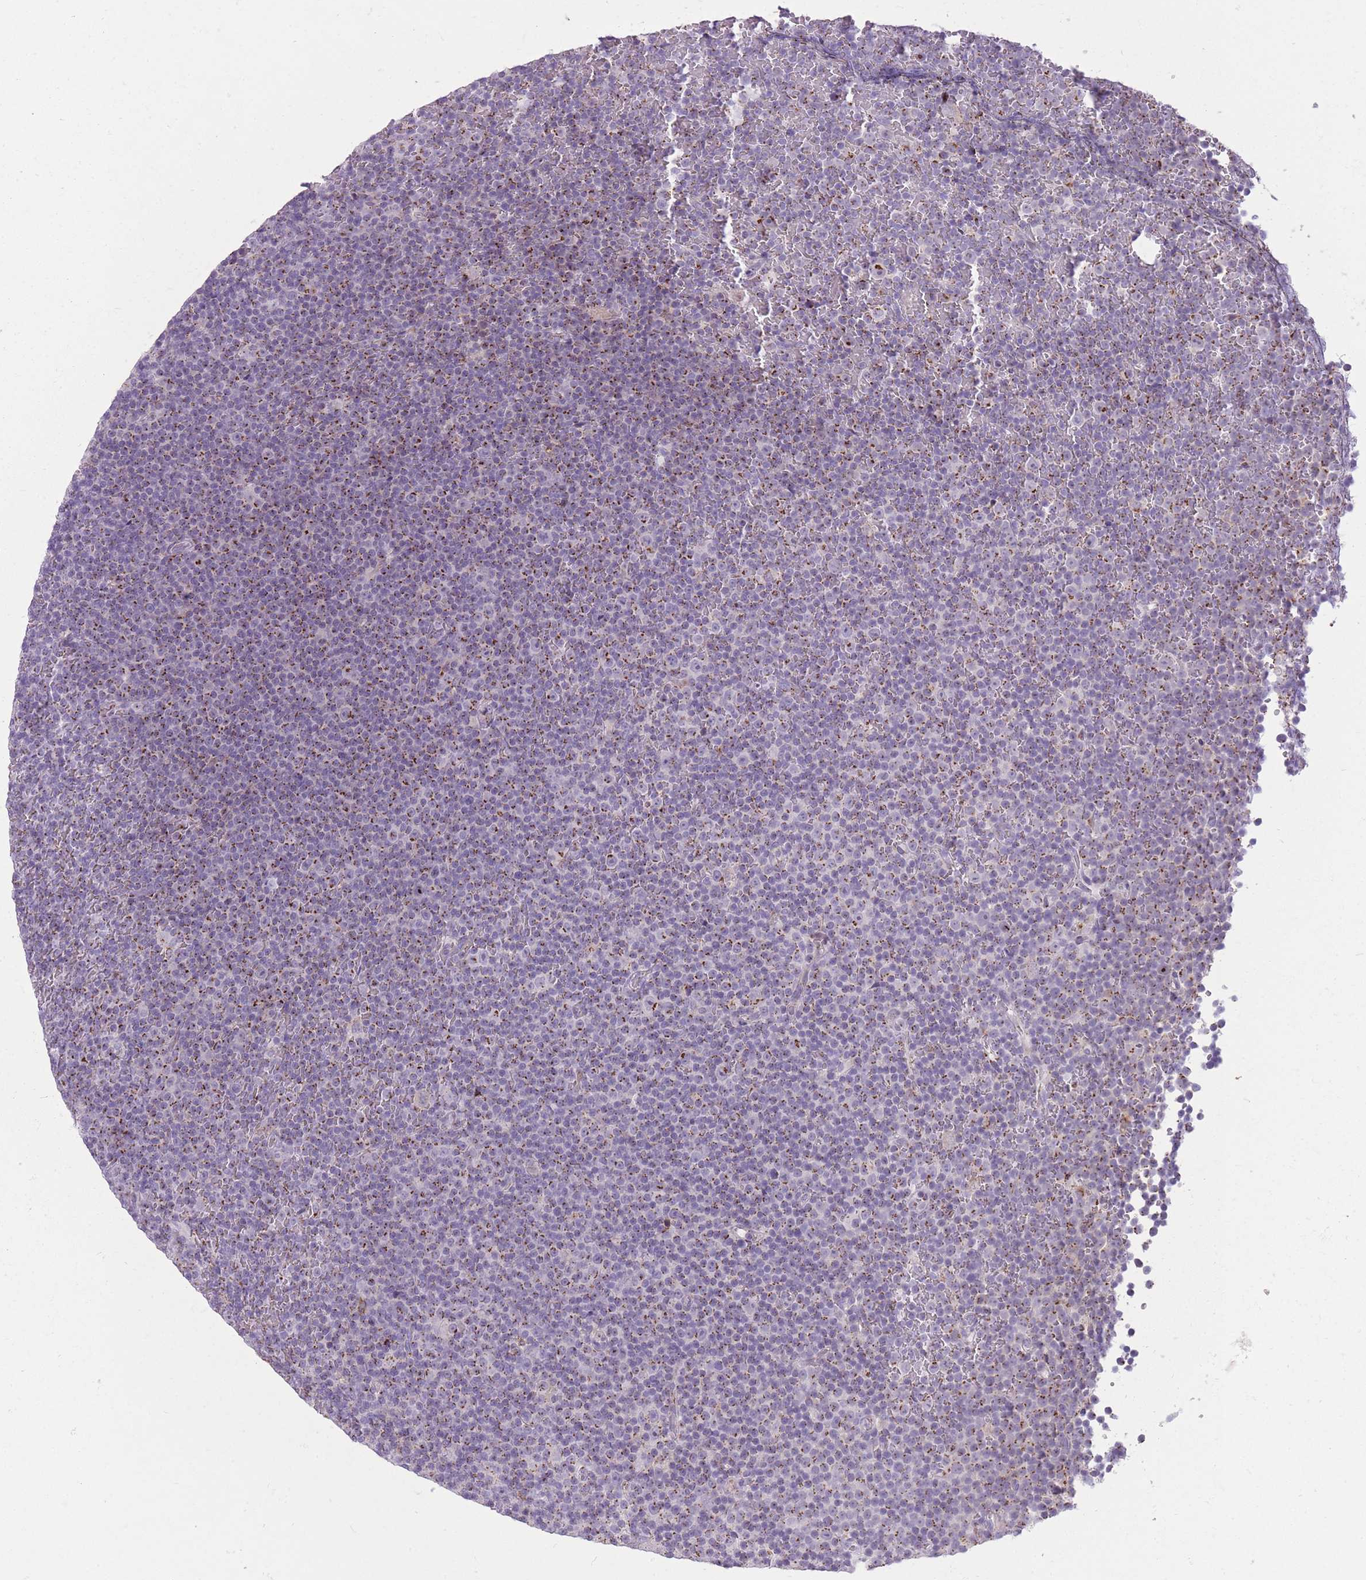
{"staining": {"intensity": "moderate", "quantity": ">75%", "location": "cytoplasmic/membranous"}, "tissue": "lymphoma", "cell_type": "Tumor cells", "image_type": "cancer", "snomed": [{"axis": "morphology", "description": "Malignant lymphoma, non-Hodgkin's type, Low grade"}, {"axis": "topography", "description": "Lymph node"}], "caption": "Brown immunohistochemical staining in human low-grade malignant lymphoma, non-Hodgkin's type displays moderate cytoplasmic/membranous expression in approximately >75% of tumor cells.", "gene": "B4GALT2", "patient": {"sex": "female", "age": 67}}